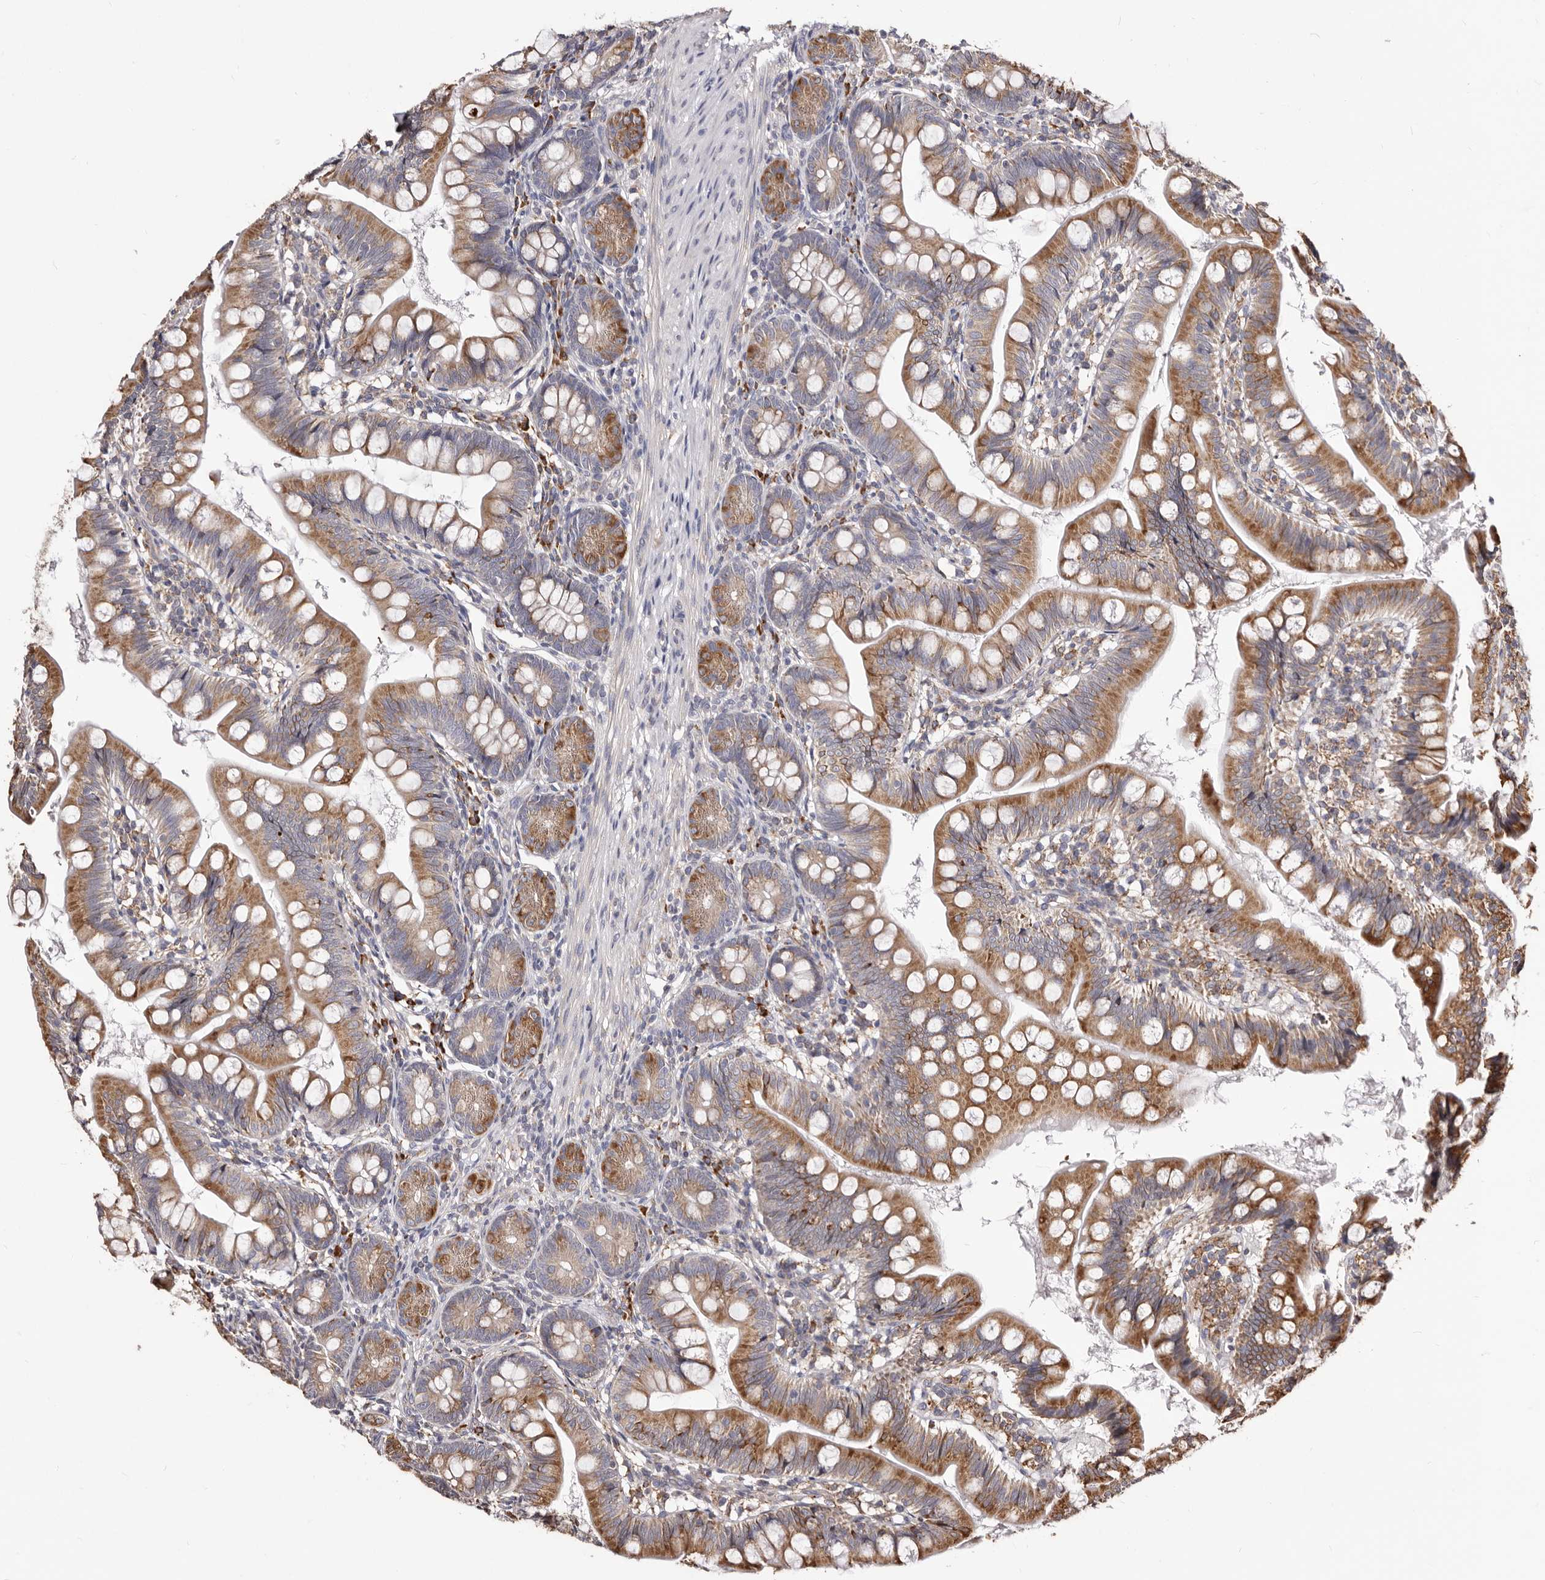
{"staining": {"intensity": "moderate", "quantity": ">75%", "location": "cytoplasmic/membranous"}, "tissue": "small intestine", "cell_type": "Glandular cells", "image_type": "normal", "snomed": [{"axis": "morphology", "description": "Normal tissue, NOS"}, {"axis": "topography", "description": "Small intestine"}], "caption": "Immunohistochemical staining of benign human small intestine reveals >75% levels of moderate cytoplasmic/membranous protein positivity in approximately >75% of glandular cells. (DAB (3,3'-diaminobenzidine) IHC, brown staining for protein, blue staining for nuclei).", "gene": "ACBD6", "patient": {"sex": "male", "age": 7}}